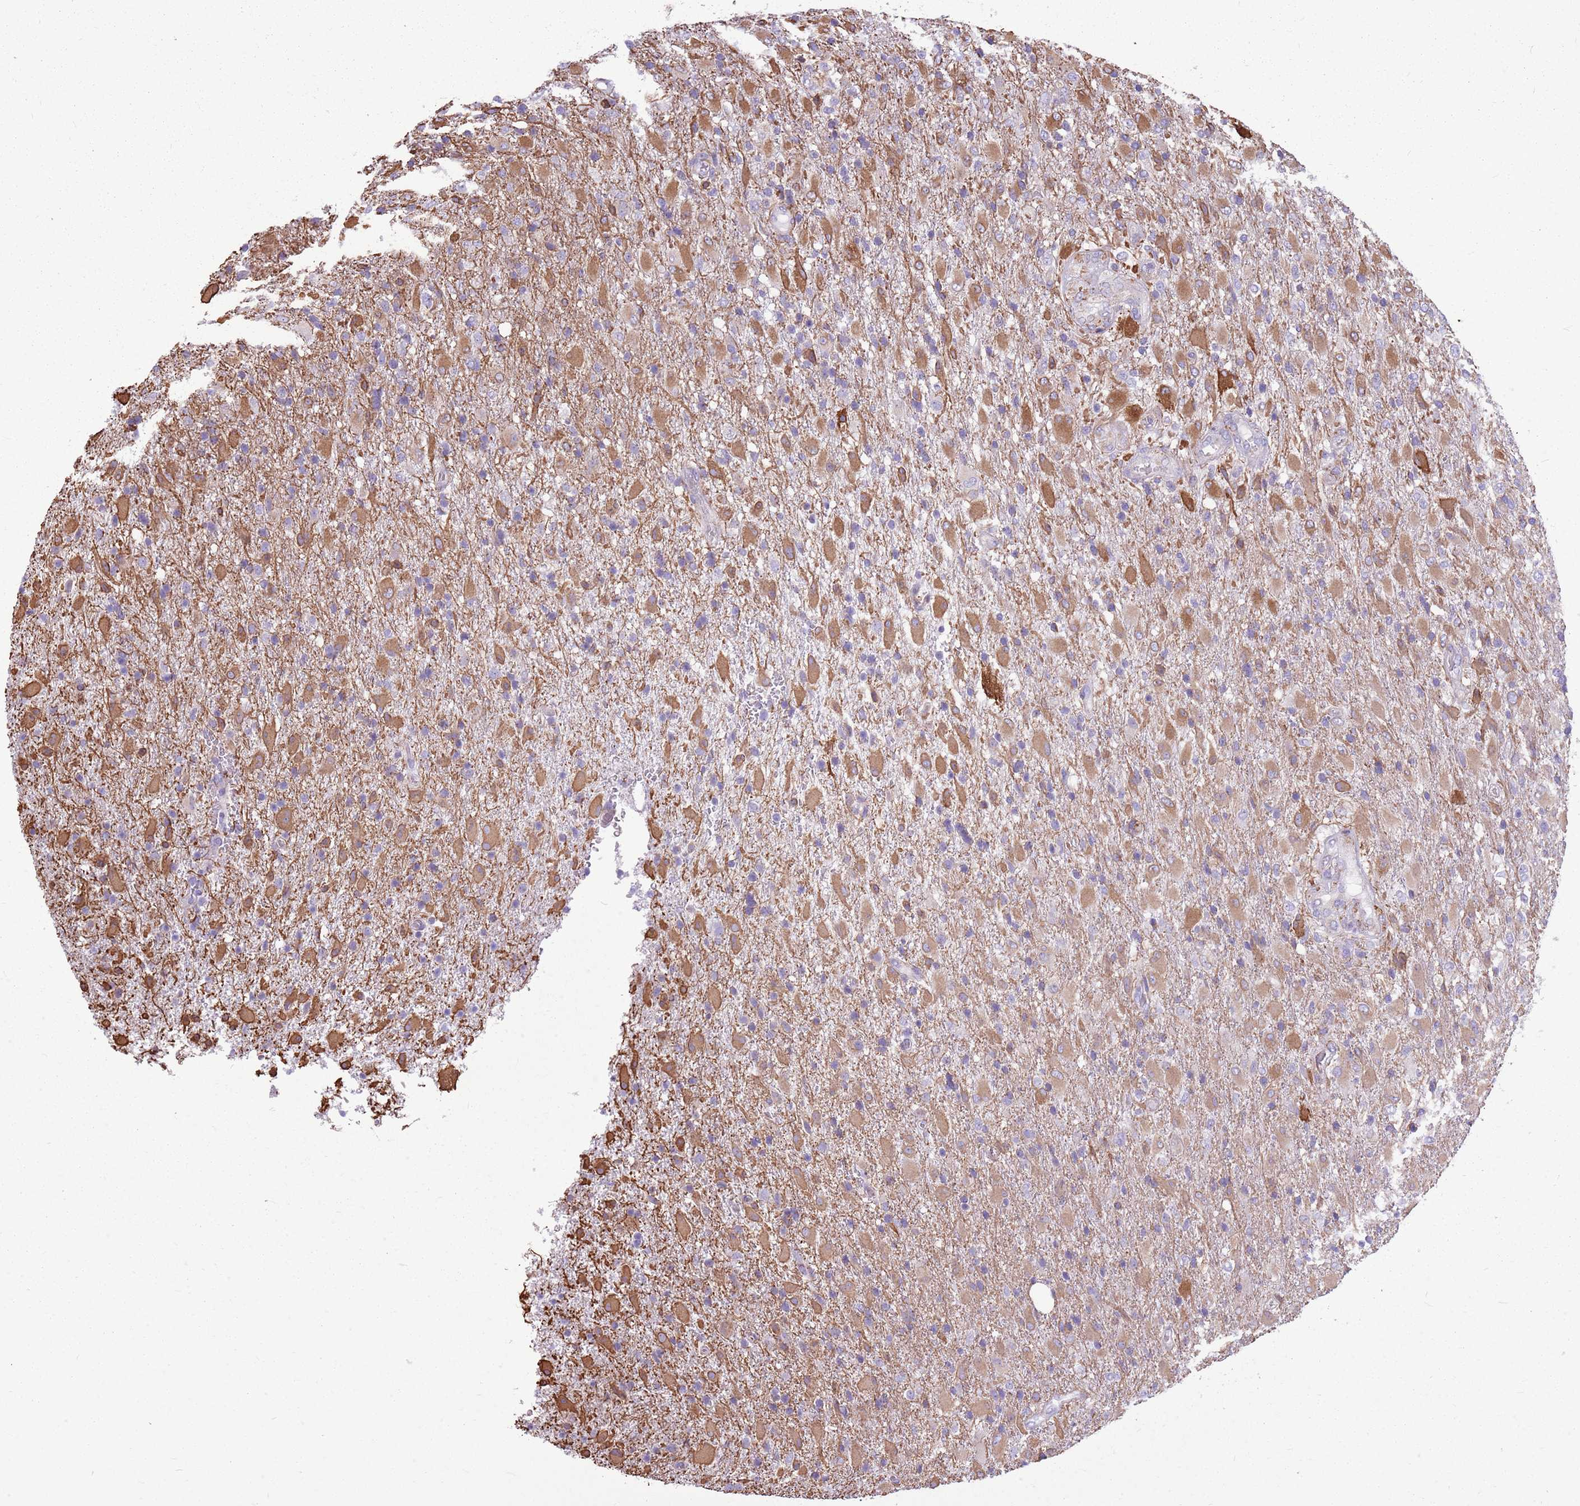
{"staining": {"intensity": "moderate", "quantity": "25%-75%", "location": "cytoplasmic/membranous"}, "tissue": "glioma", "cell_type": "Tumor cells", "image_type": "cancer", "snomed": [{"axis": "morphology", "description": "Glioma, malignant, Low grade"}, {"axis": "topography", "description": "Brain"}], "caption": "IHC histopathology image of neoplastic tissue: glioma stained using immunohistochemistry (IHC) displays medium levels of moderate protein expression localized specifically in the cytoplasmic/membranous of tumor cells, appearing as a cytoplasmic/membranous brown color.", "gene": "KCTD19", "patient": {"sex": "male", "age": 65}}